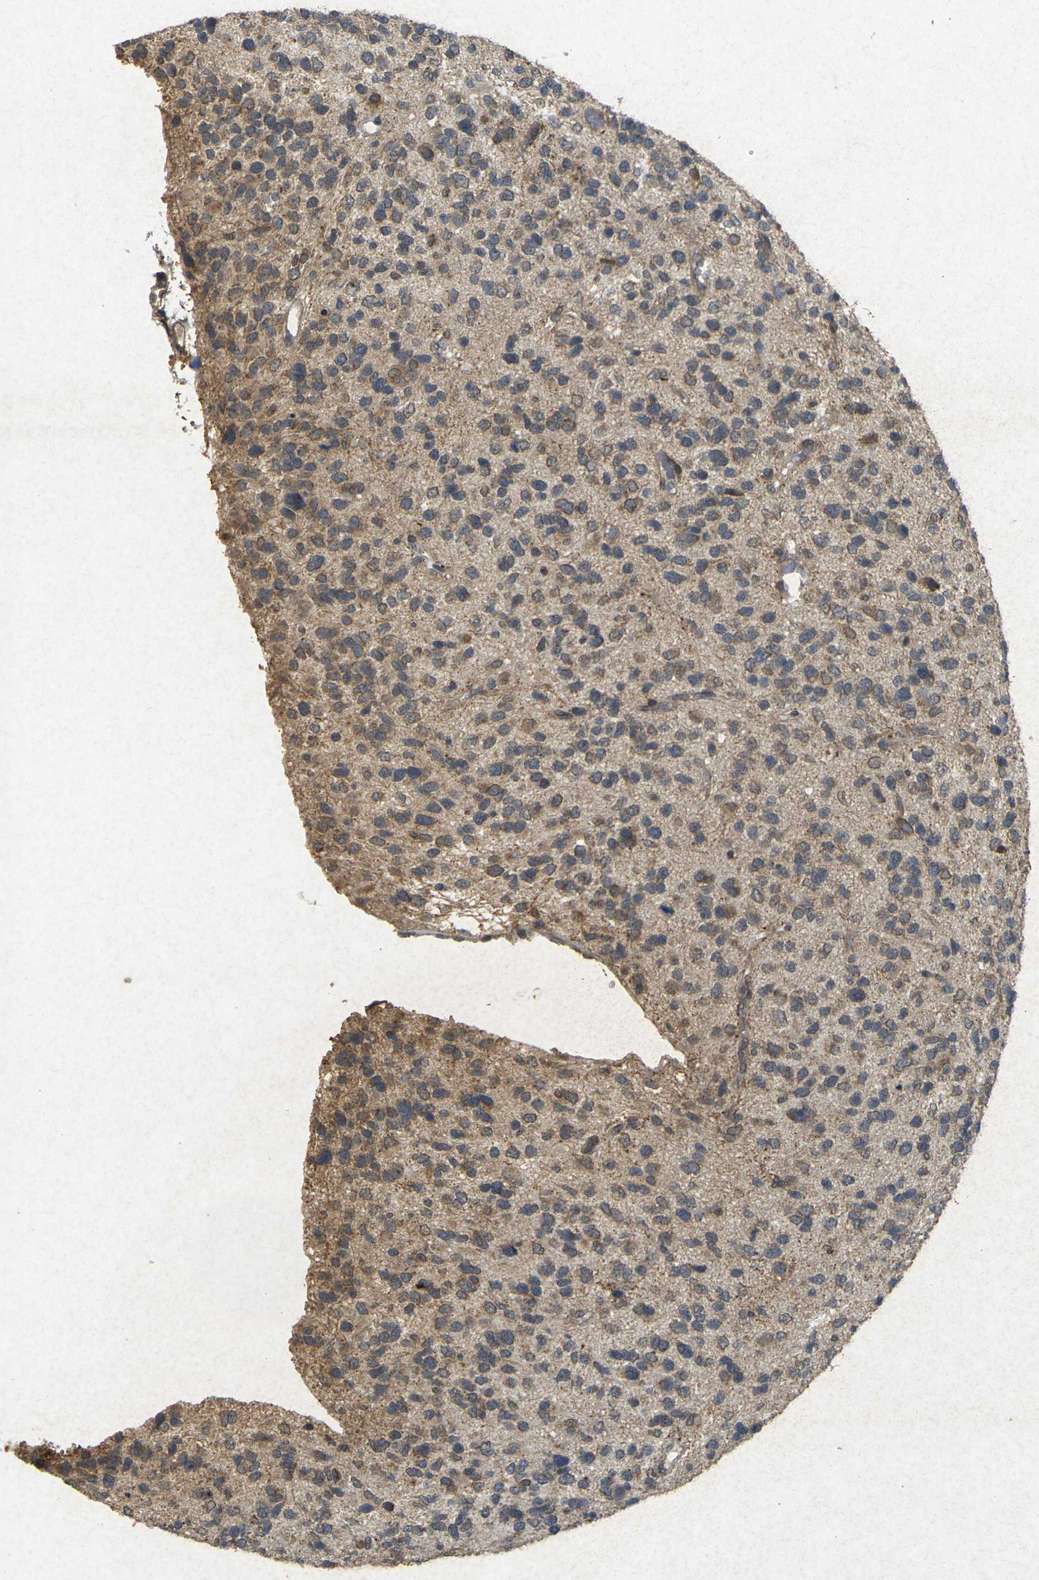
{"staining": {"intensity": "weak", "quantity": ">75%", "location": "cytoplasmic/membranous"}, "tissue": "glioma", "cell_type": "Tumor cells", "image_type": "cancer", "snomed": [{"axis": "morphology", "description": "Glioma, malignant, High grade"}, {"axis": "topography", "description": "Brain"}], "caption": "Protein analysis of malignant glioma (high-grade) tissue reveals weak cytoplasmic/membranous expression in about >75% of tumor cells.", "gene": "ERN1", "patient": {"sex": "female", "age": 58}}